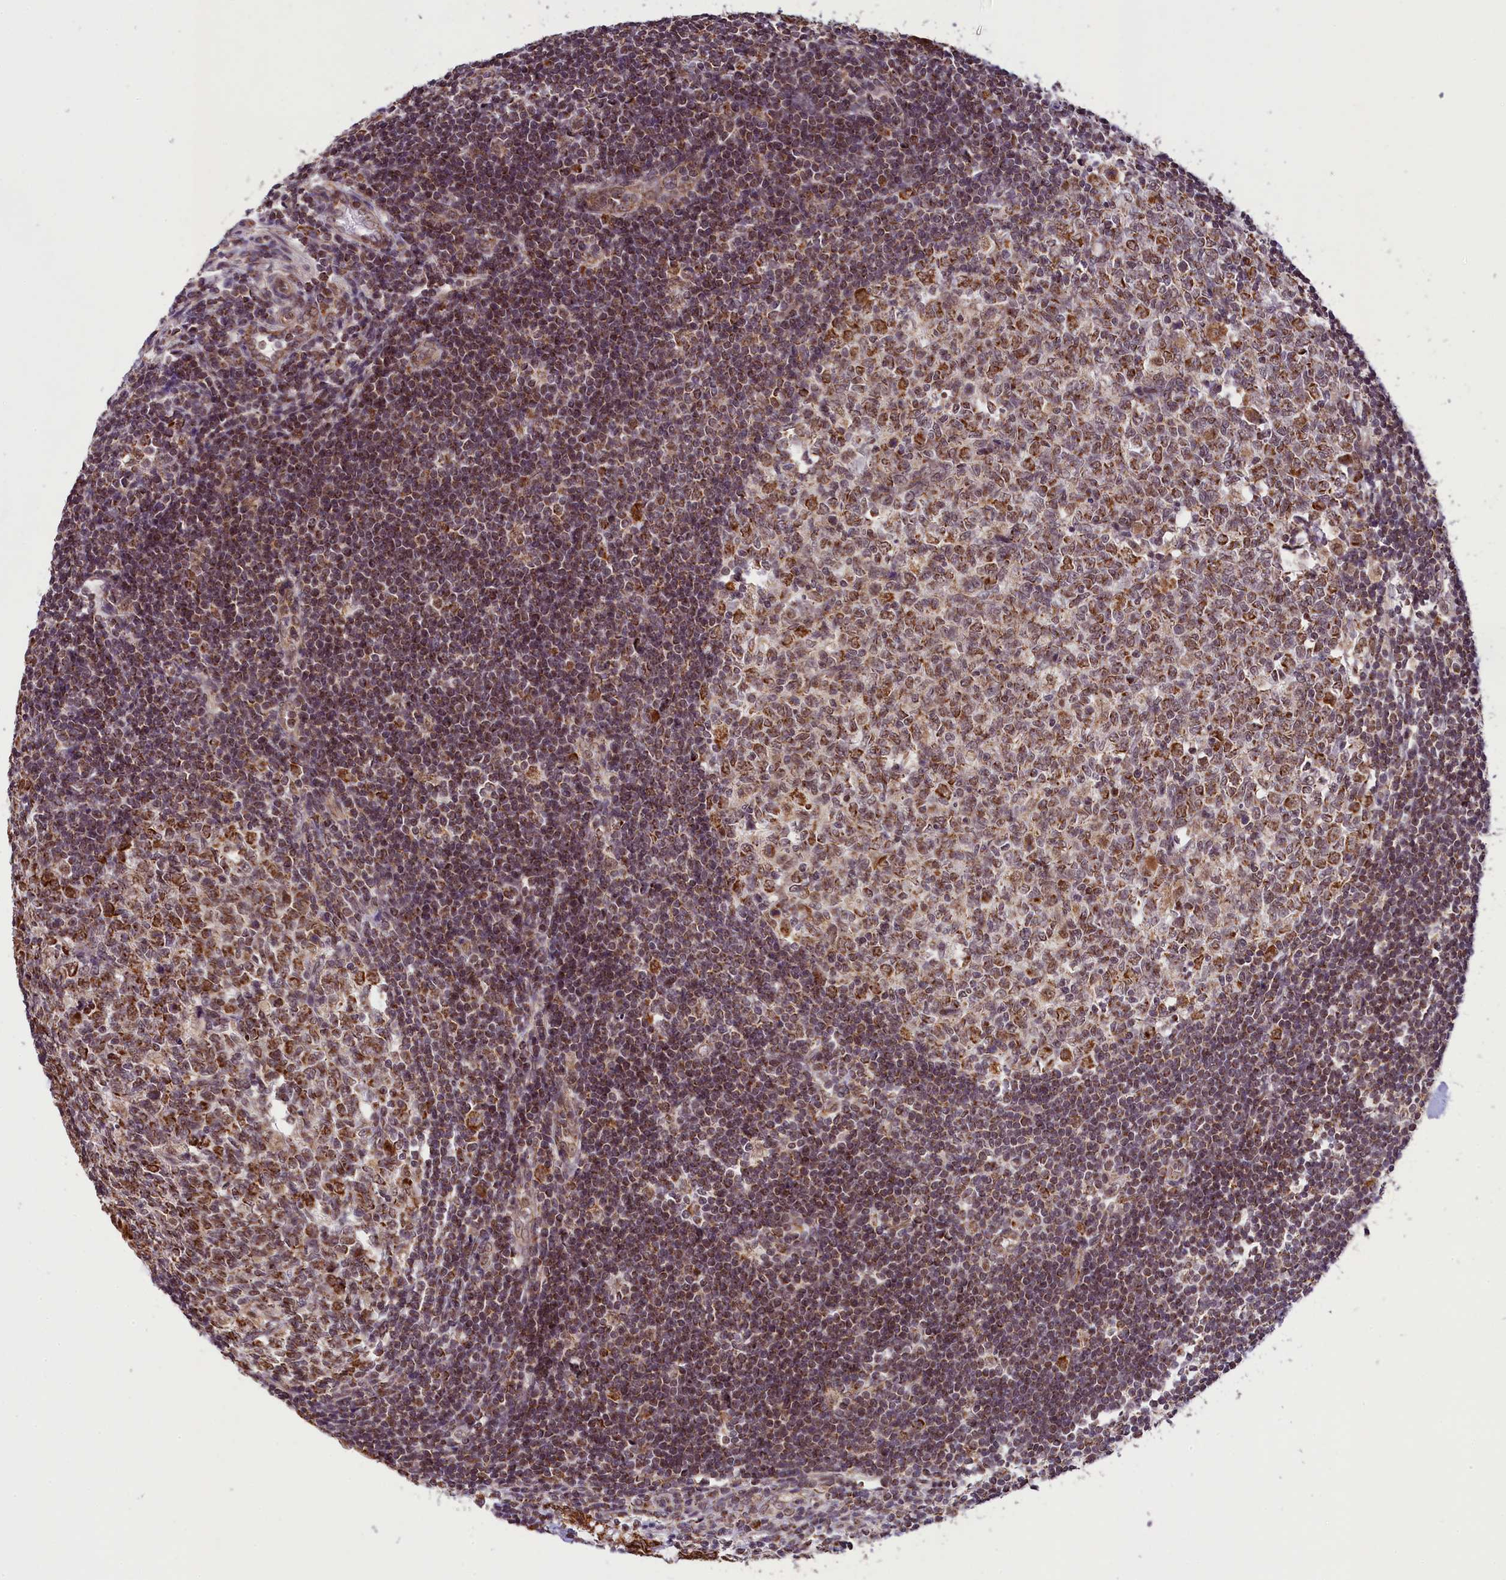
{"staining": {"intensity": "strong", "quantity": ">75%", "location": "cytoplasmic/membranous,nuclear"}, "tissue": "appendix", "cell_type": "Glandular cells", "image_type": "normal", "snomed": [{"axis": "morphology", "description": "Normal tissue, NOS"}, {"axis": "topography", "description": "Appendix"}], "caption": "Appendix was stained to show a protein in brown. There is high levels of strong cytoplasmic/membranous,nuclear positivity in about >75% of glandular cells. The staining was performed using DAB (3,3'-diaminobenzidine), with brown indicating positive protein expression. Nuclei are stained blue with hematoxylin.", "gene": "PAF1", "patient": {"sex": "female", "age": 54}}